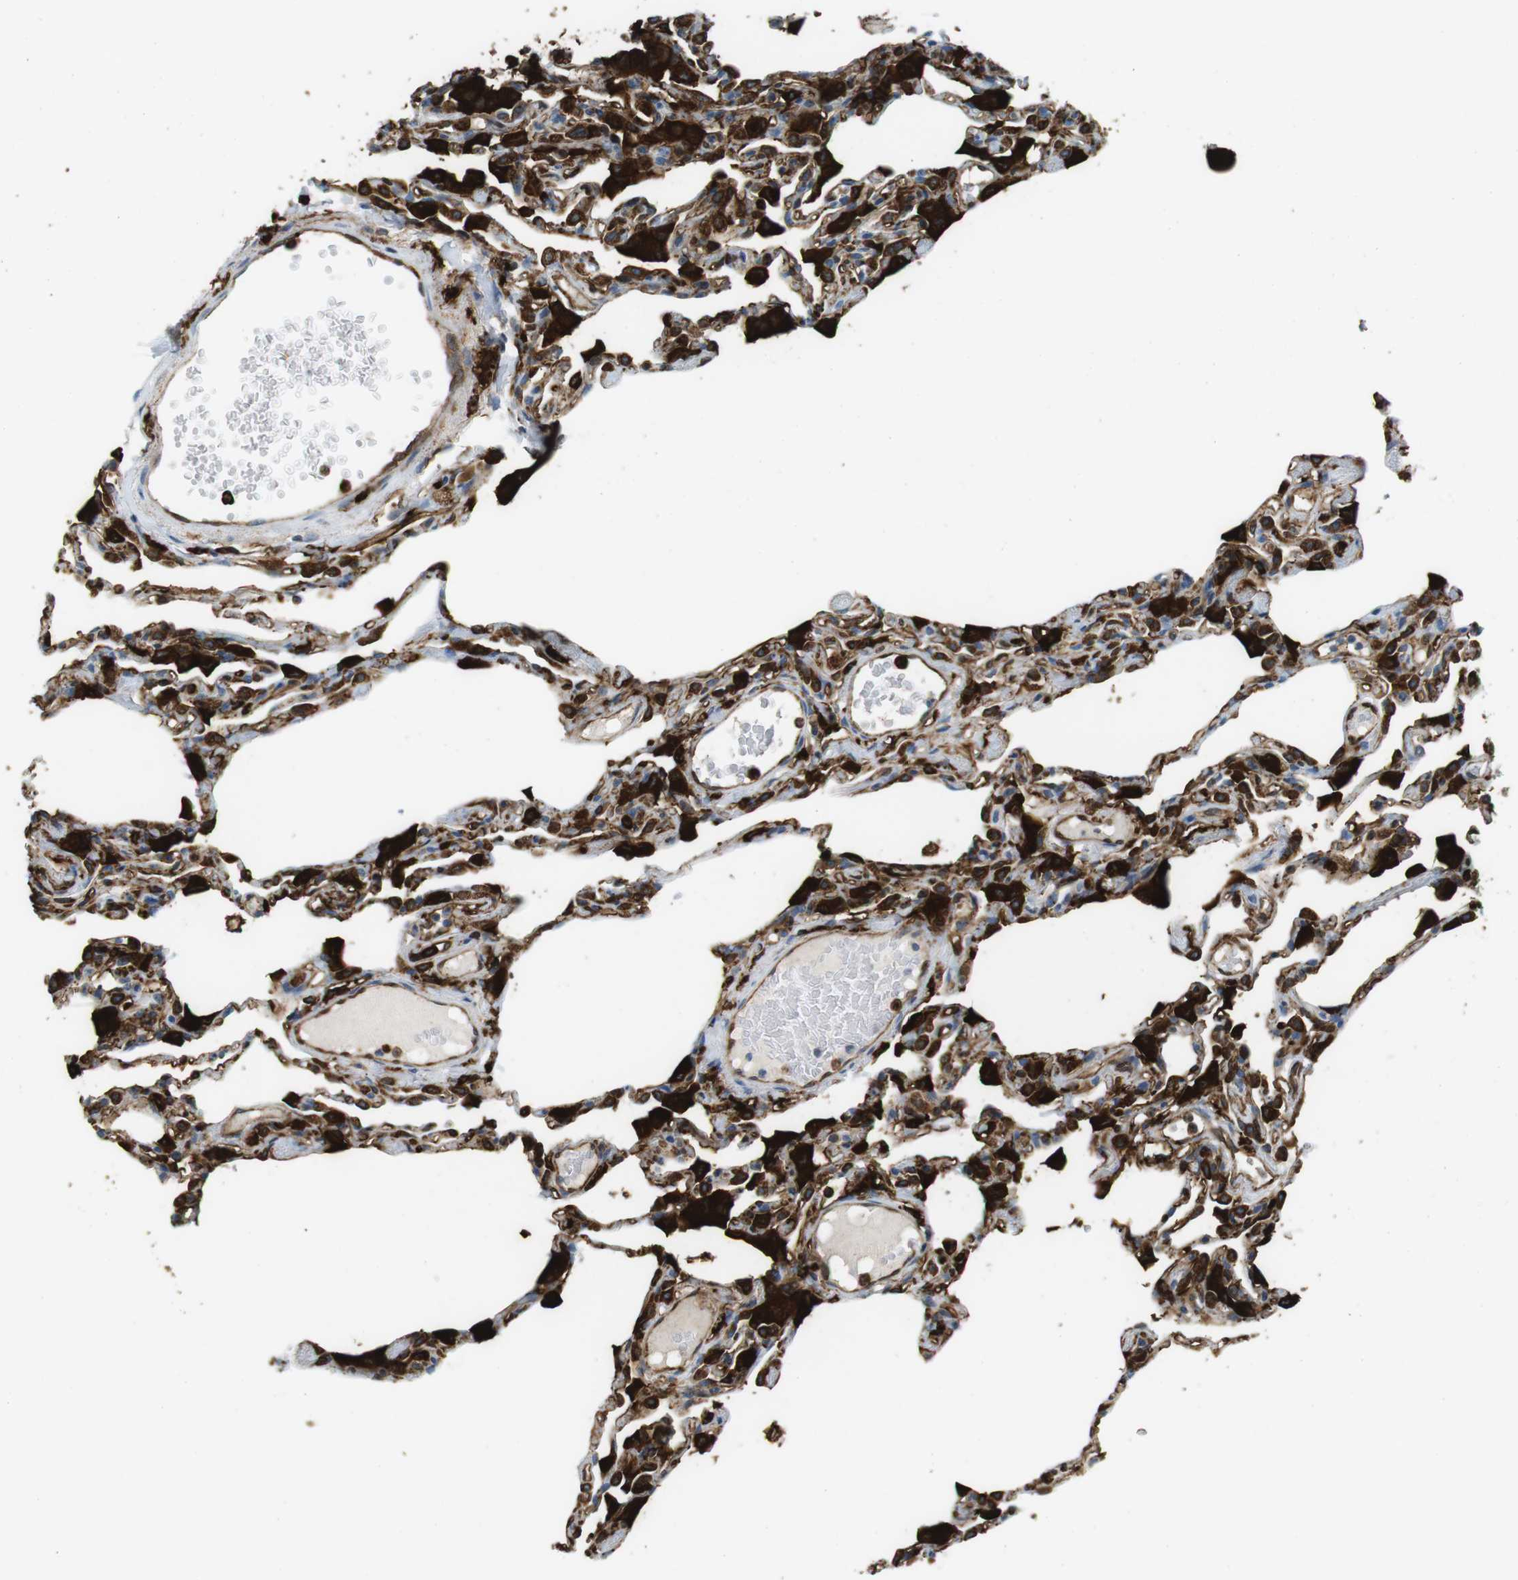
{"staining": {"intensity": "moderate", "quantity": ">75%", "location": "cytoplasmic/membranous"}, "tissue": "lung", "cell_type": "Alveolar cells", "image_type": "normal", "snomed": [{"axis": "morphology", "description": "Normal tissue, NOS"}, {"axis": "topography", "description": "Lung"}], "caption": "Normal lung reveals moderate cytoplasmic/membranous staining in approximately >75% of alveolar cells.", "gene": "HLA", "patient": {"sex": "female", "age": 49}}